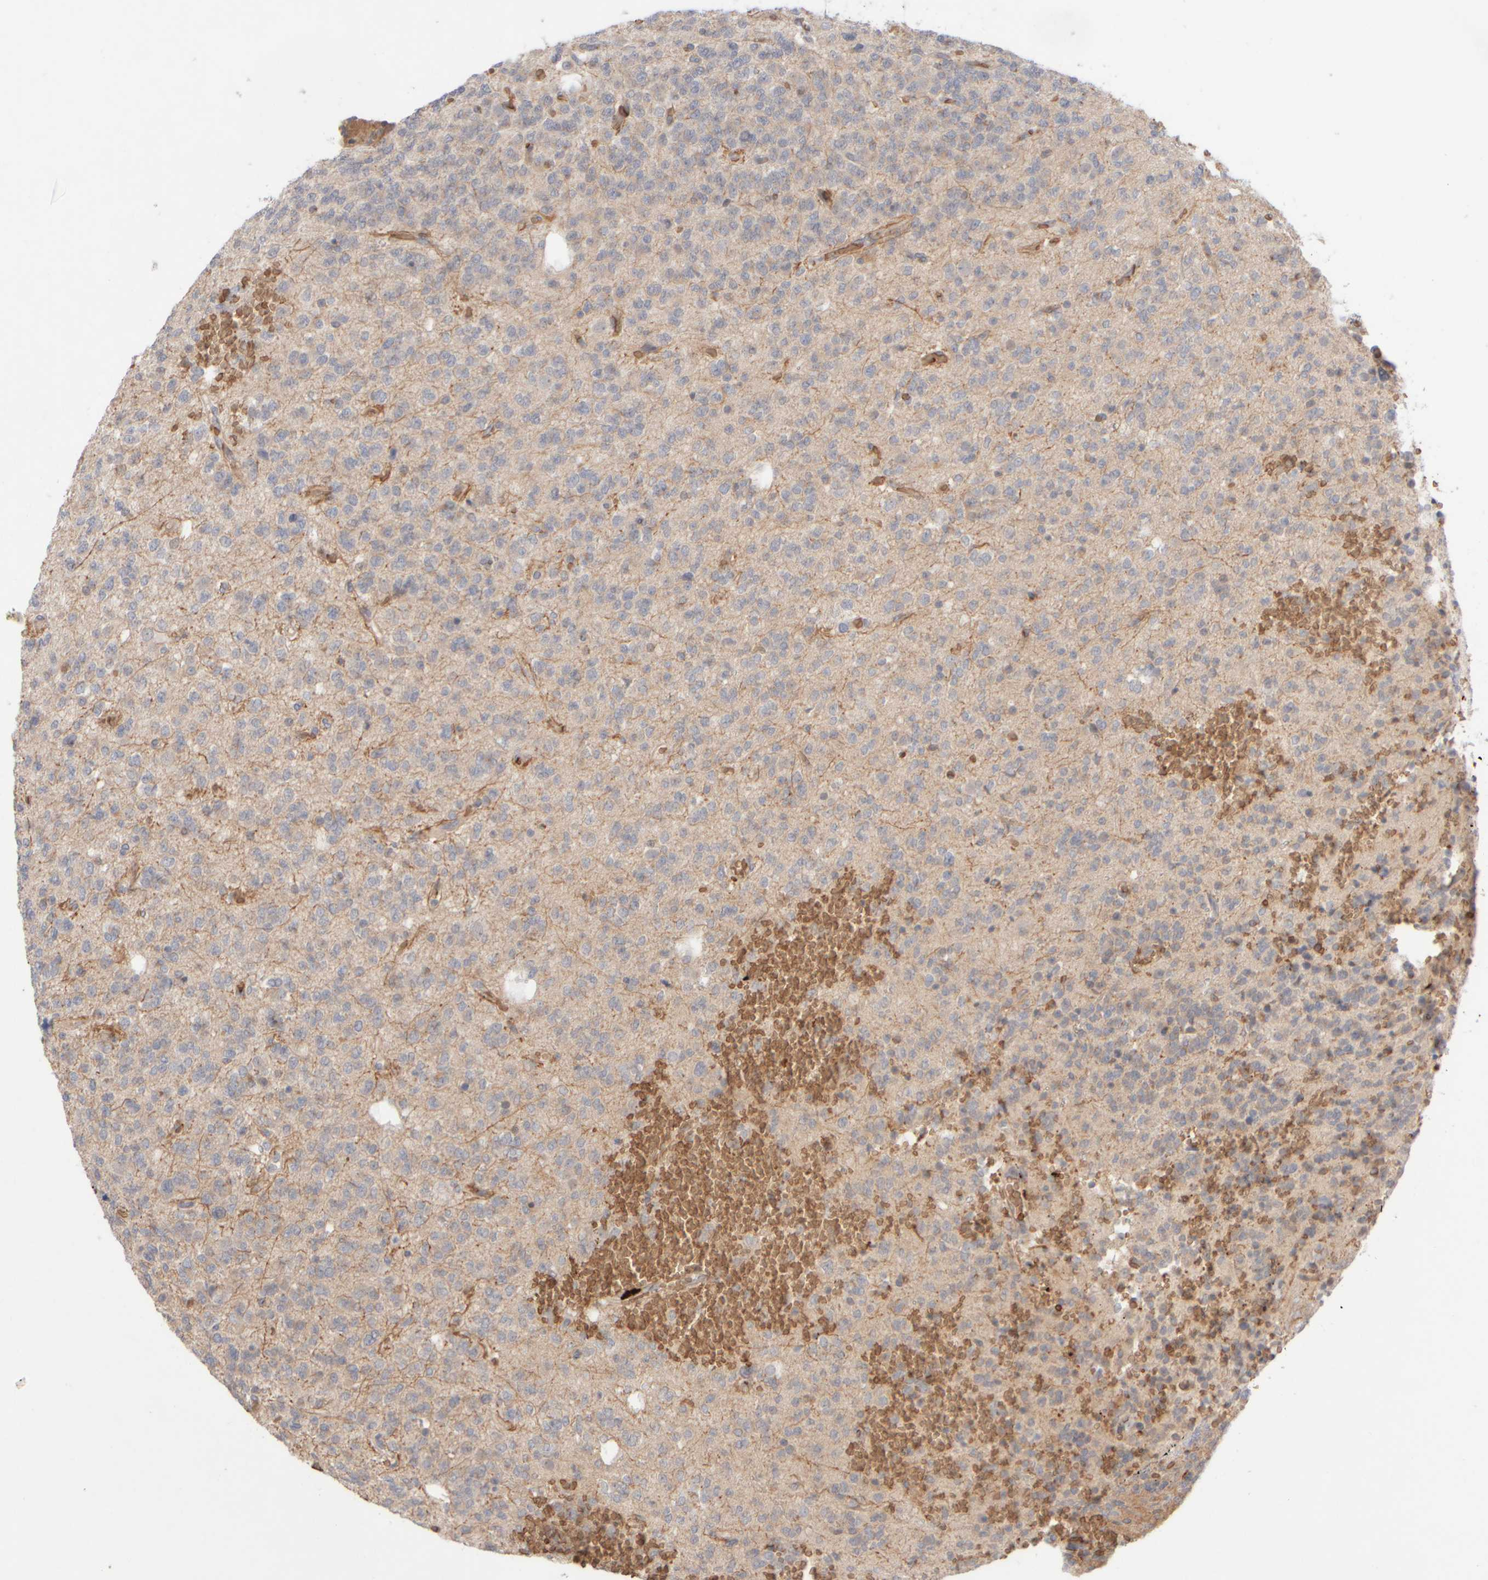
{"staining": {"intensity": "negative", "quantity": "none", "location": "none"}, "tissue": "glioma", "cell_type": "Tumor cells", "image_type": "cancer", "snomed": [{"axis": "morphology", "description": "Glioma, malignant, Low grade"}, {"axis": "topography", "description": "Brain"}], "caption": "Immunohistochemistry (IHC) image of glioma stained for a protein (brown), which exhibits no positivity in tumor cells.", "gene": "MST1", "patient": {"sex": "male", "age": 38}}